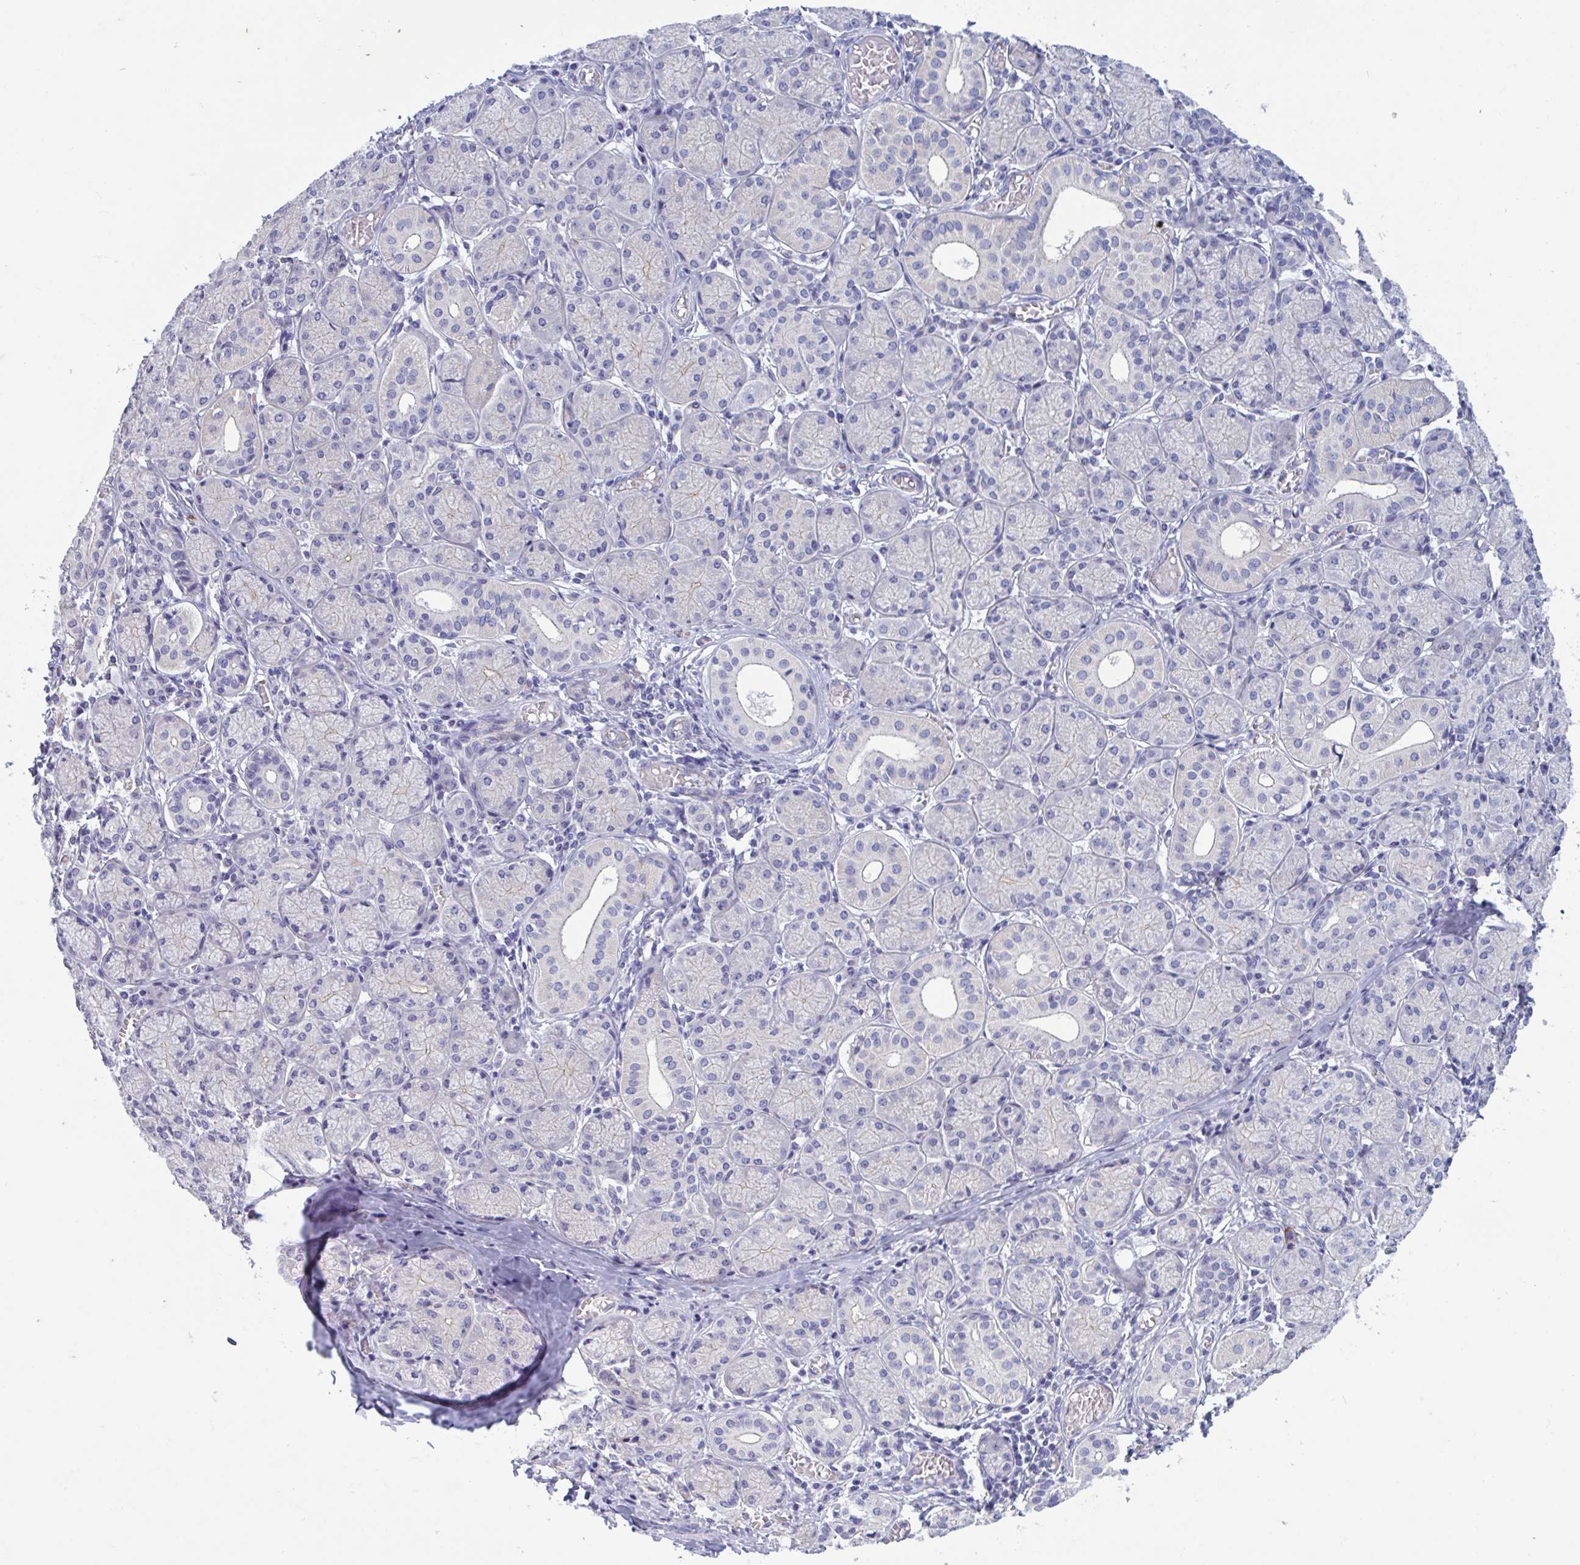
{"staining": {"intensity": "negative", "quantity": "none", "location": "none"}, "tissue": "salivary gland", "cell_type": "Glandular cells", "image_type": "normal", "snomed": [{"axis": "morphology", "description": "Normal tissue, NOS"}, {"axis": "topography", "description": "Salivary gland"}], "caption": "Glandular cells show no significant protein expression in benign salivary gland. (Brightfield microscopy of DAB immunohistochemistry at high magnification).", "gene": "OXLD1", "patient": {"sex": "female", "age": 24}}